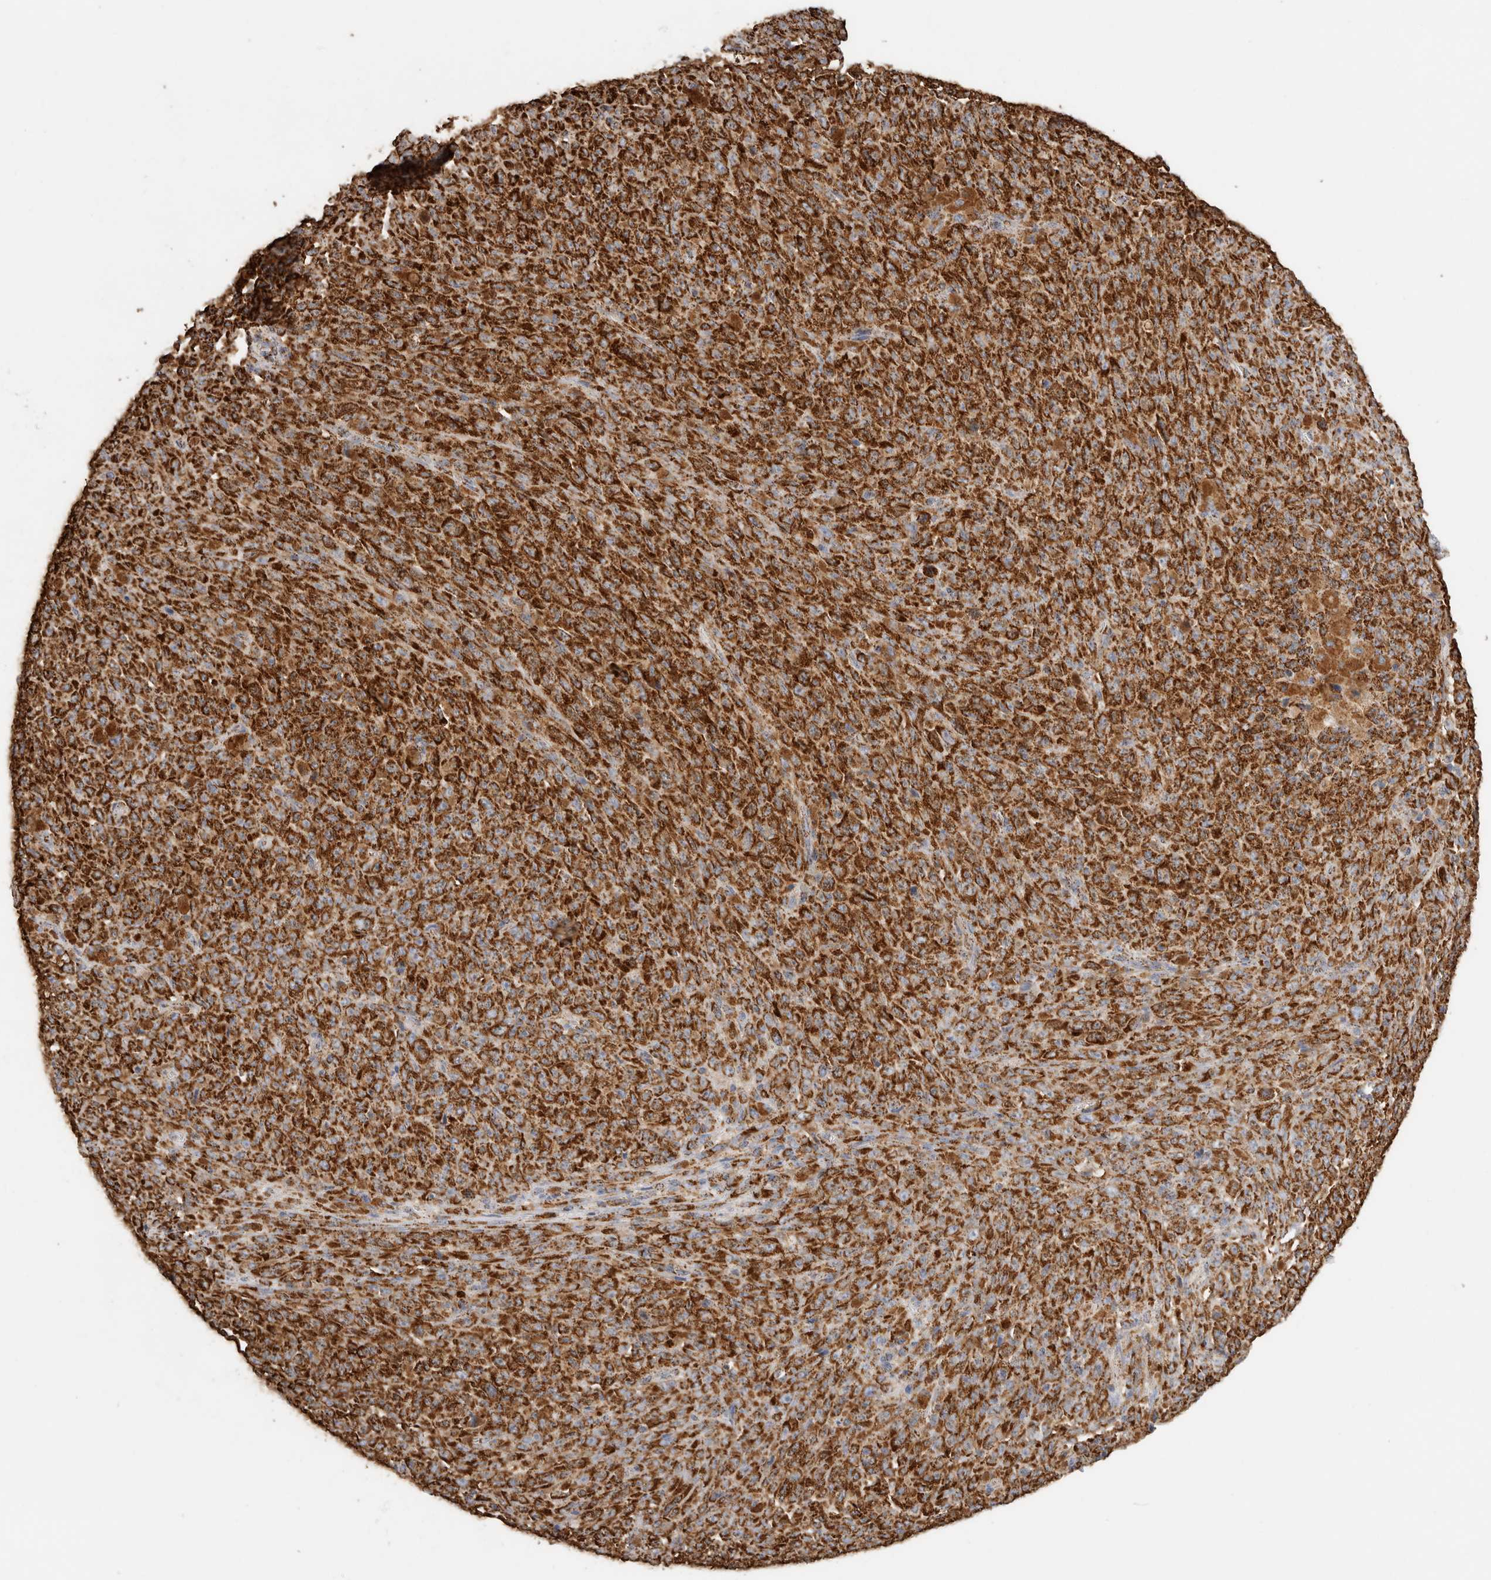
{"staining": {"intensity": "strong", "quantity": ">75%", "location": "cytoplasmic/membranous"}, "tissue": "melanoma", "cell_type": "Tumor cells", "image_type": "cancer", "snomed": [{"axis": "morphology", "description": "Malignant melanoma, NOS"}, {"axis": "topography", "description": "Skin"}], "caption": "The micrograph reveals staining of malignant melanoma, revealing strong cytoplasmic/membranous protein expression (brown color) within tumor cells. (Stains: DAB in brown, nuclei in blue, Microscopy: brightfield microscopy at high magnification).", "gene": "C1QBP", "patient": {"sex": "female", "age": 82}}